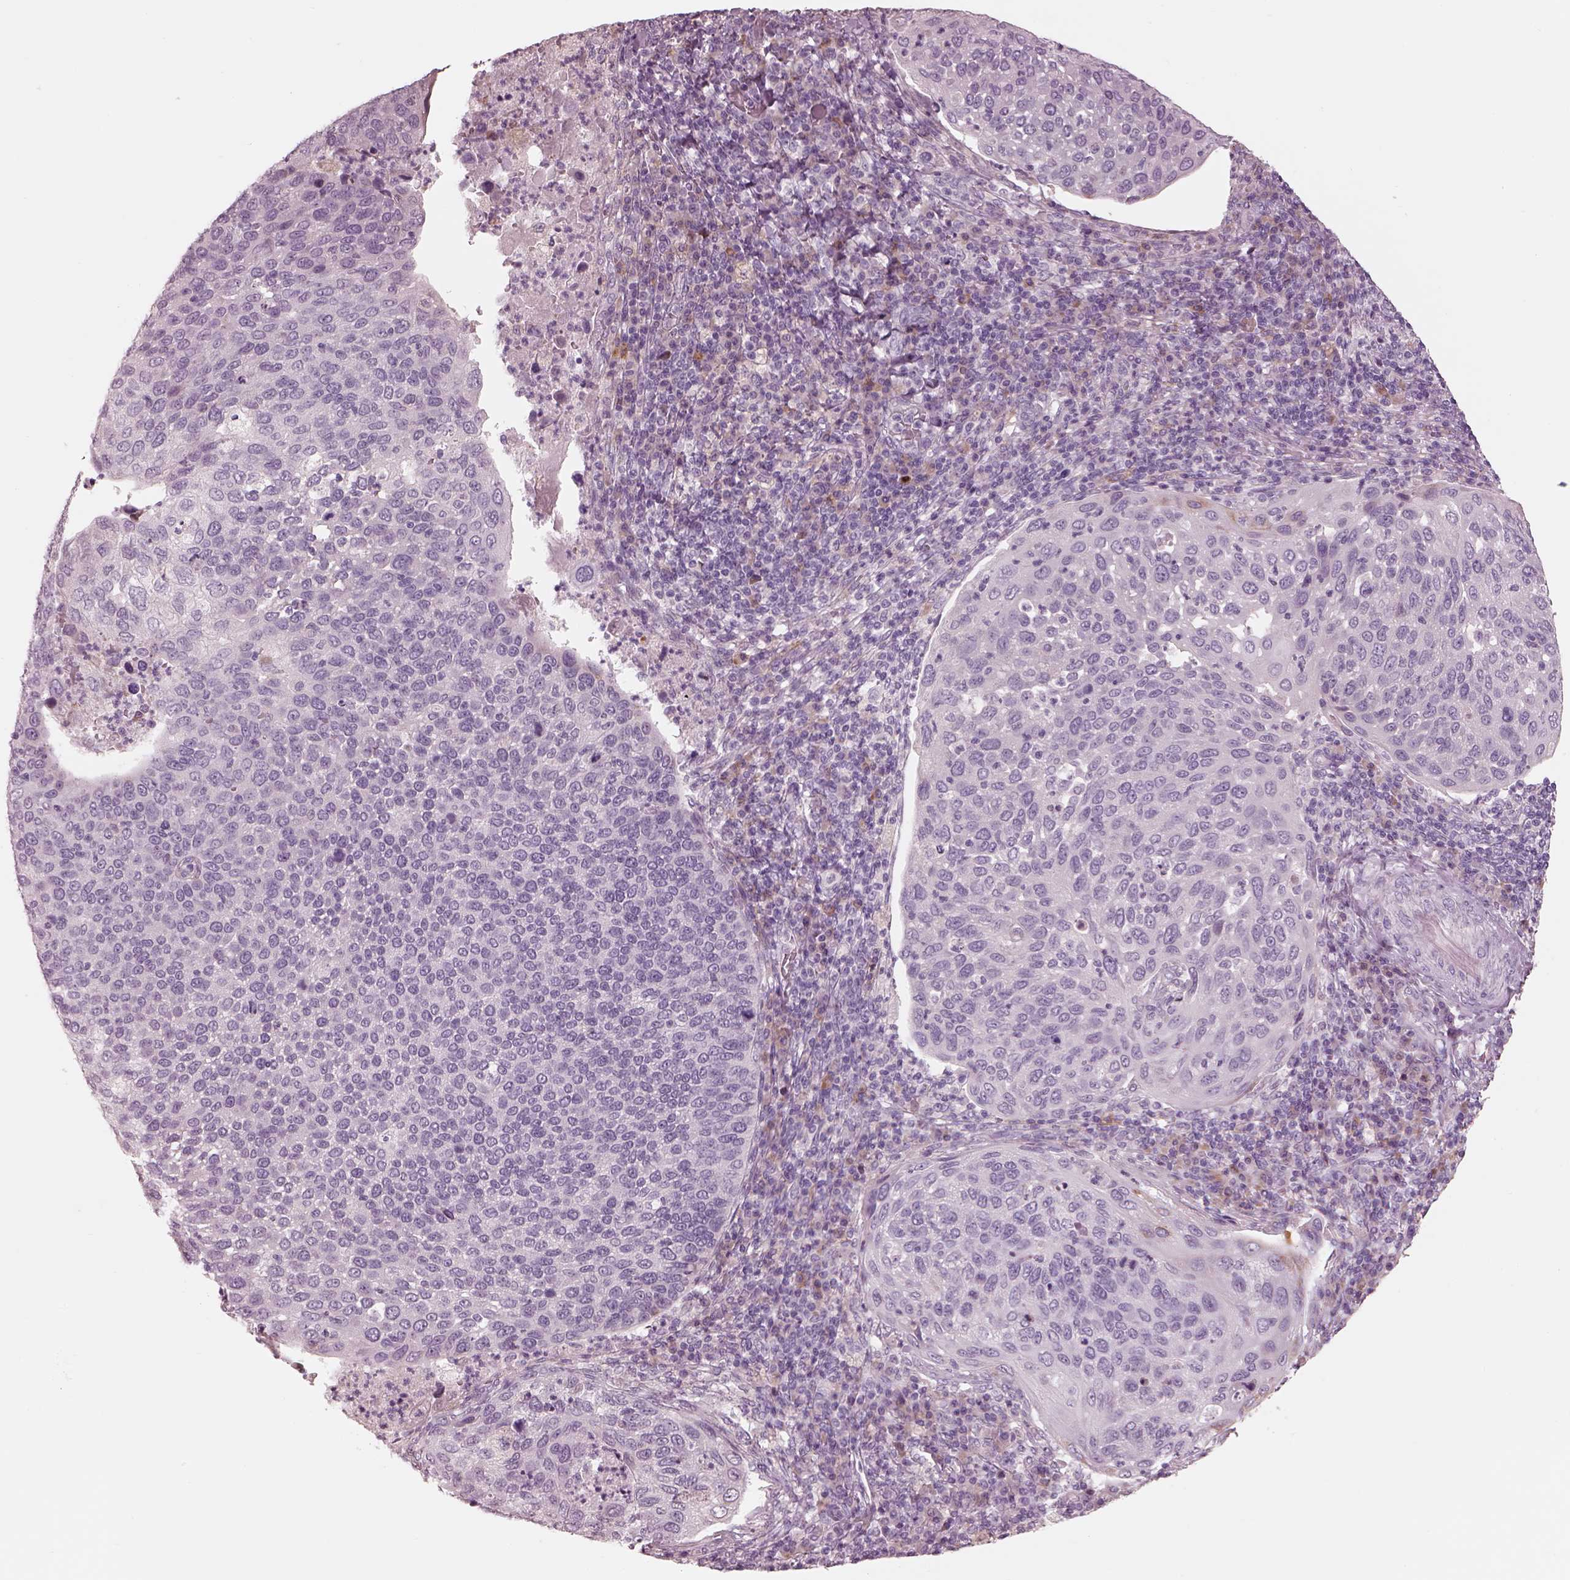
{"staining": {"intensity": "negative", "quantity": "none", "location": "none"}, "tissue": "cervical cancer", "cell_type": "Tumor cells", "image_type": "cancer", "snomed": [{"axis": "morphology", "description": "Squamous cell carcinoma, NOS"}, {"axis": "topography", "description": "Cervix"}], "caption": "The image shows no significant staining in tumor cells of cervical cancer. (Immunohistochemistry, brightfield microscopy, high magnification).", "gene": "CADM2", "patient": {"sex": "female", "age": 54}}